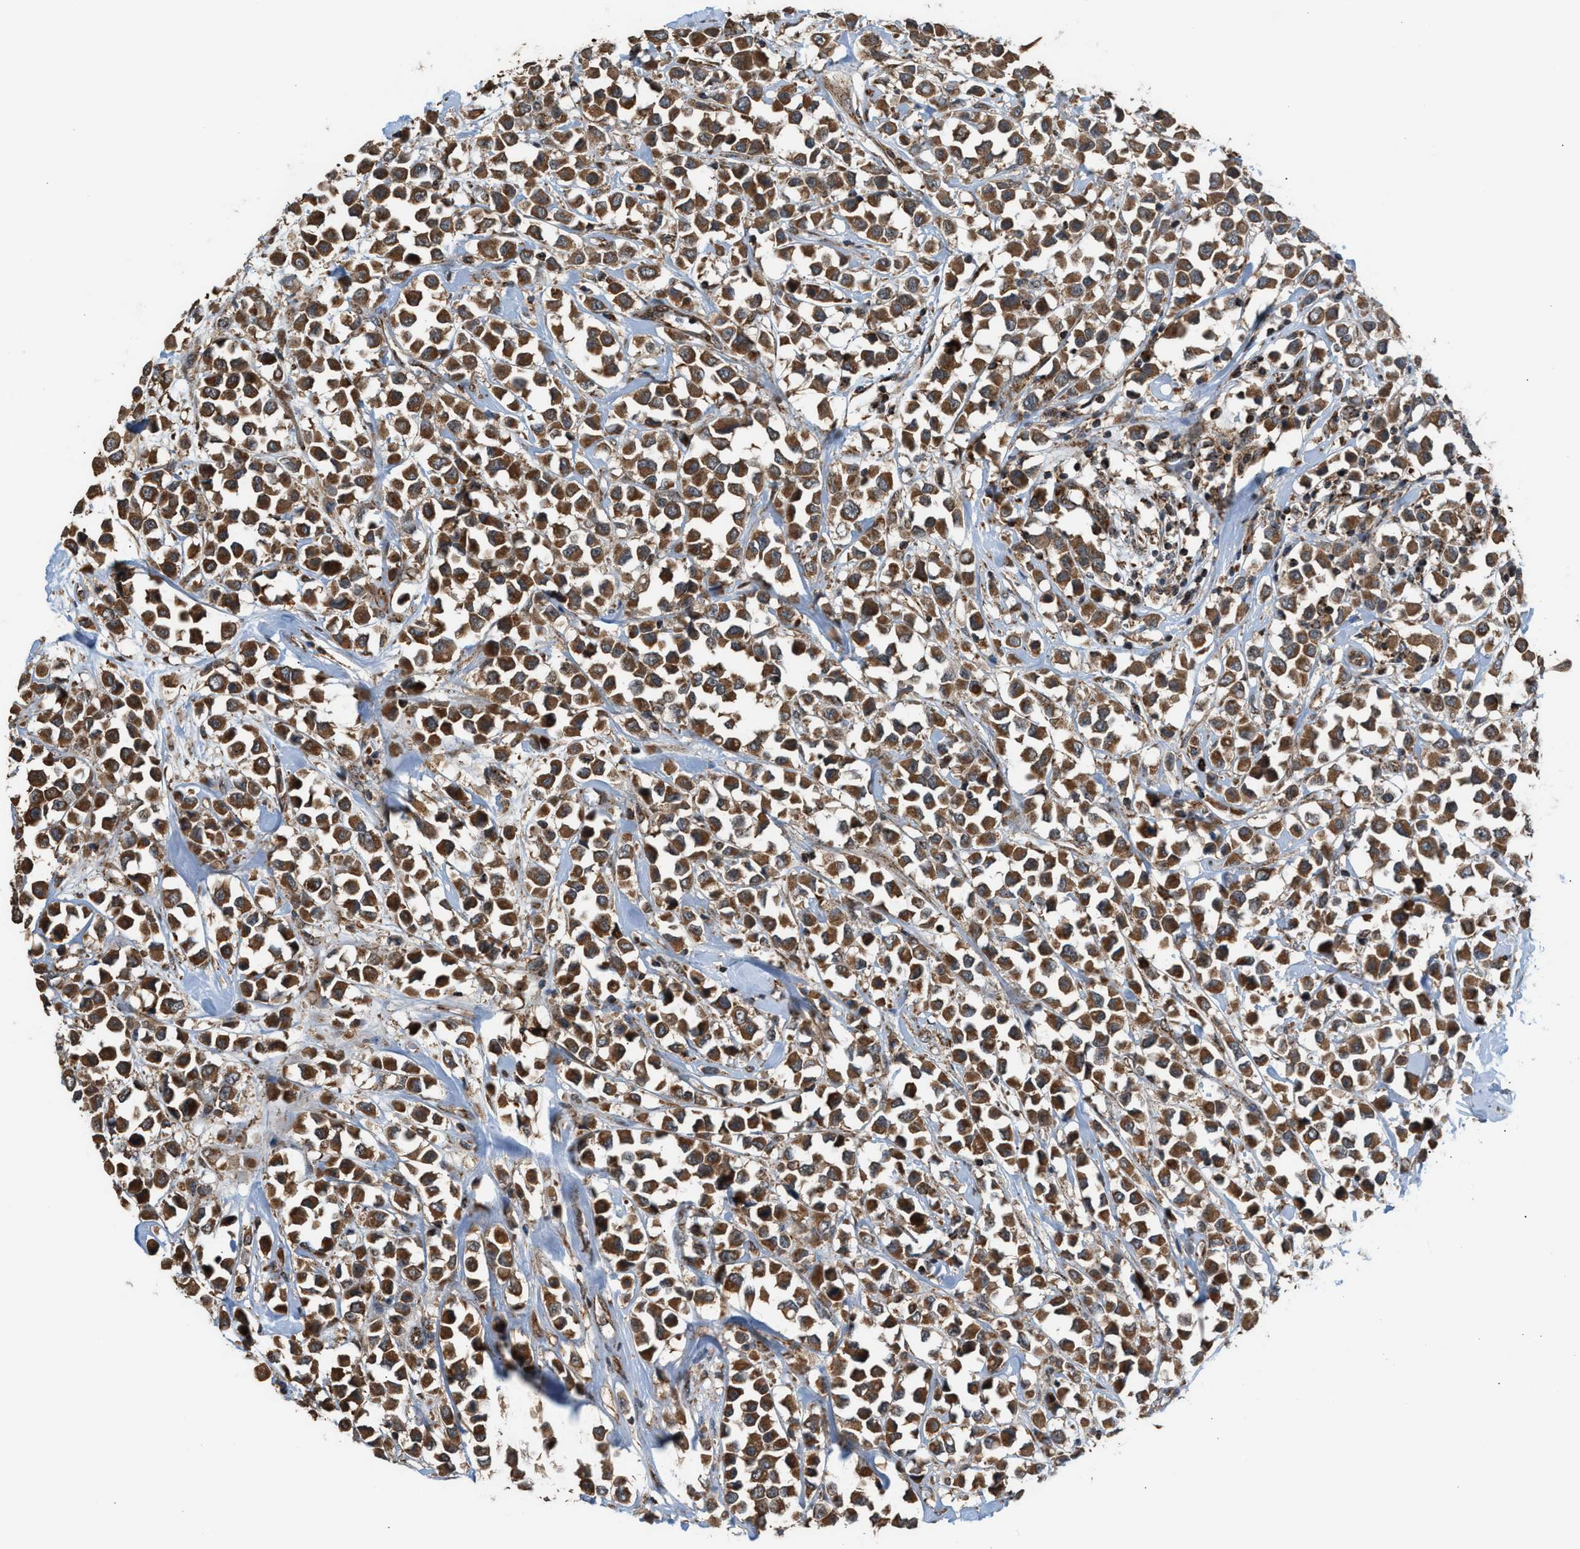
{"staining": {"intensity": "strong", "quantity": ">75%", "location": "cytoplasmic/membranous"}, "tissue": "breast cancer", "cell_type": "Tumor cells", "image_type": "cancer", "snomed": [{"axis": "morphology", "description": "Duct carcinoma"}, {"axis": "topography", "description": "Breast"}], "caption": "High-magnification brightfield microscopy of infiltrating ductal carcinoma (breast) stained with DAB (brown) and counterstained with hematoxylin (blue). tumor cells exhibit strong cytoplasmic/membranous staining is appreciated in about>75% of cells. (DAB = brown stain, brightfield microscopy at high magnification).", "gene": "SGSM2", "patient": {"sex": "female", "age": 61}}